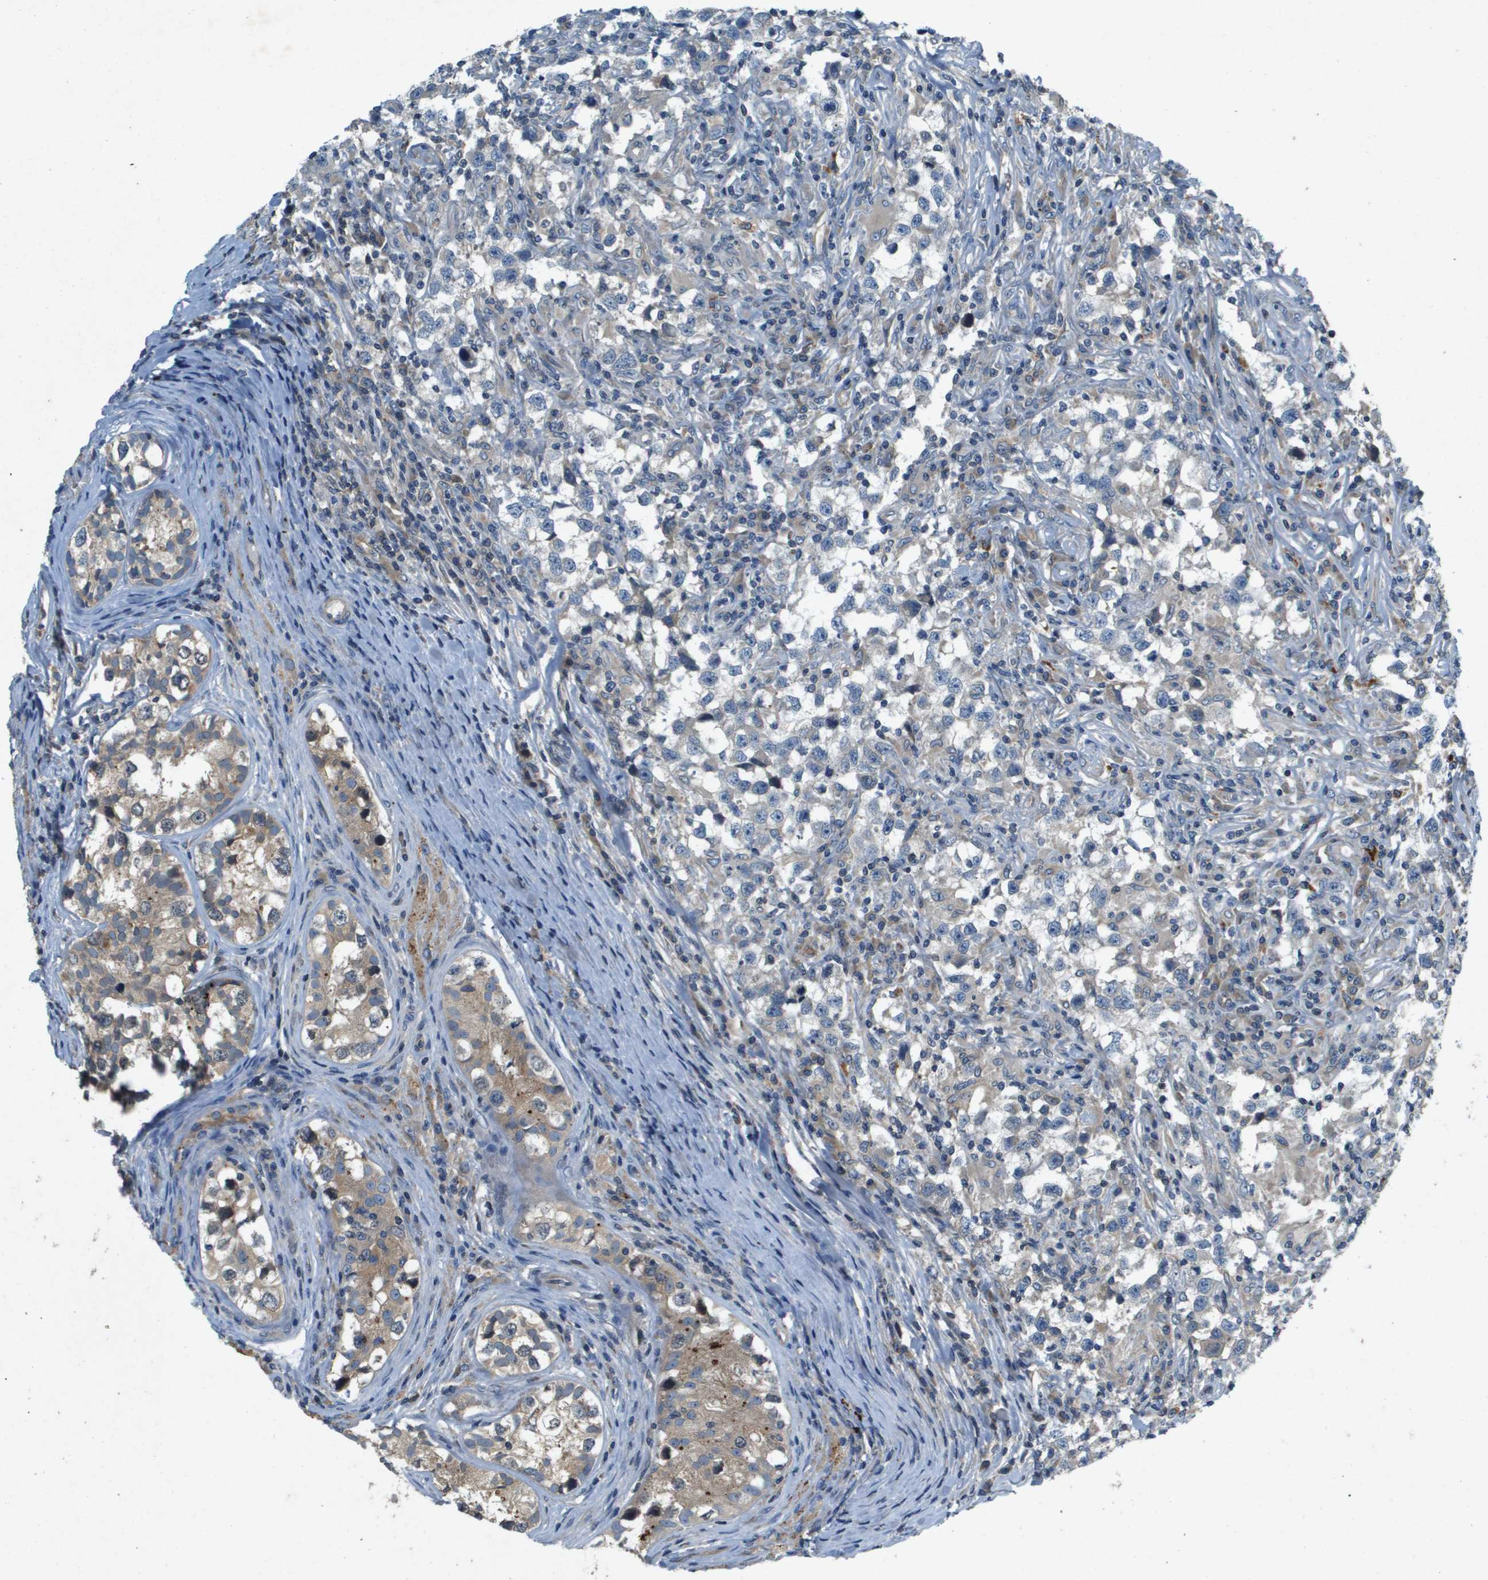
{"staining": {"intensity": "negative", "quantity": "none", "location": "none"}, "tissue": "testis cancer", "cell_type": "Tumor cells", "image_type": "cancer", "snomed": [{"axis": "morphology", "description": "Carcinoma, Embryonal, NOS"}, {"axis": "topography", "description": "Testis"}], "caption": "Immunohistochemistry of testis cancer reveals no positivity in tumor cells.", "gene": "PGAP3", "patient": {"sex": "male", "age": 21}}